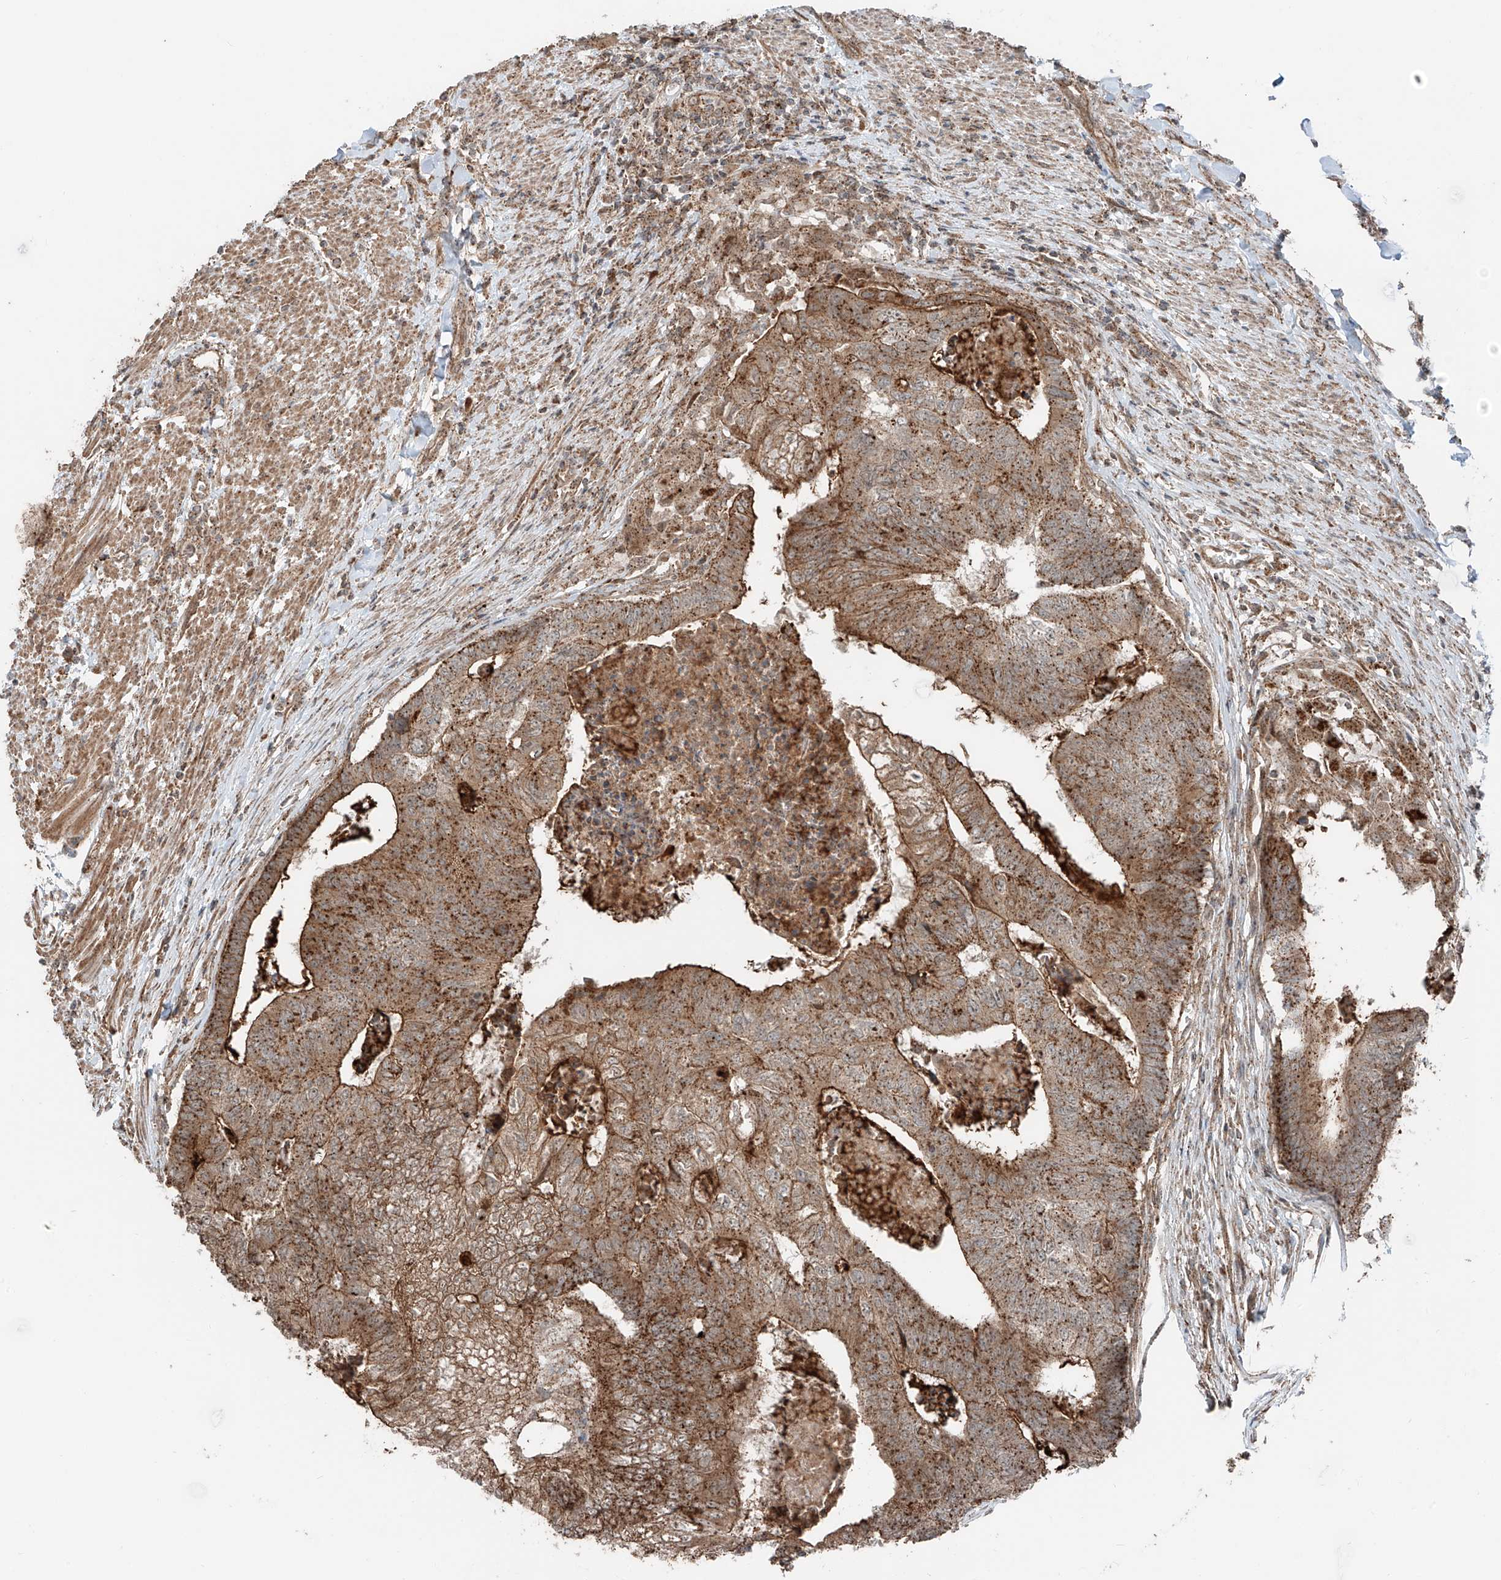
{"staining": {"intensity": "moderate", "quantity": ">75%", "location": "cytoplasmic/membranous"}, "tissue": "colorectal cancer", "cell_type": "Tumor cells", "image_type": "cancer", "snomed": [{"axis": "morphology", "description": "Adenocarcinoma, NOS"}, {"axis": "topography", "description": "Colon"}], "caption": "Moderate cytoplasmic/membranous protein positivity is appreciated in approximately >75% of tumor cells in colorectal cancer (adenocarcinoma).", "gene": "CEP162", "patient": {"sex": "female", "age": 67}}